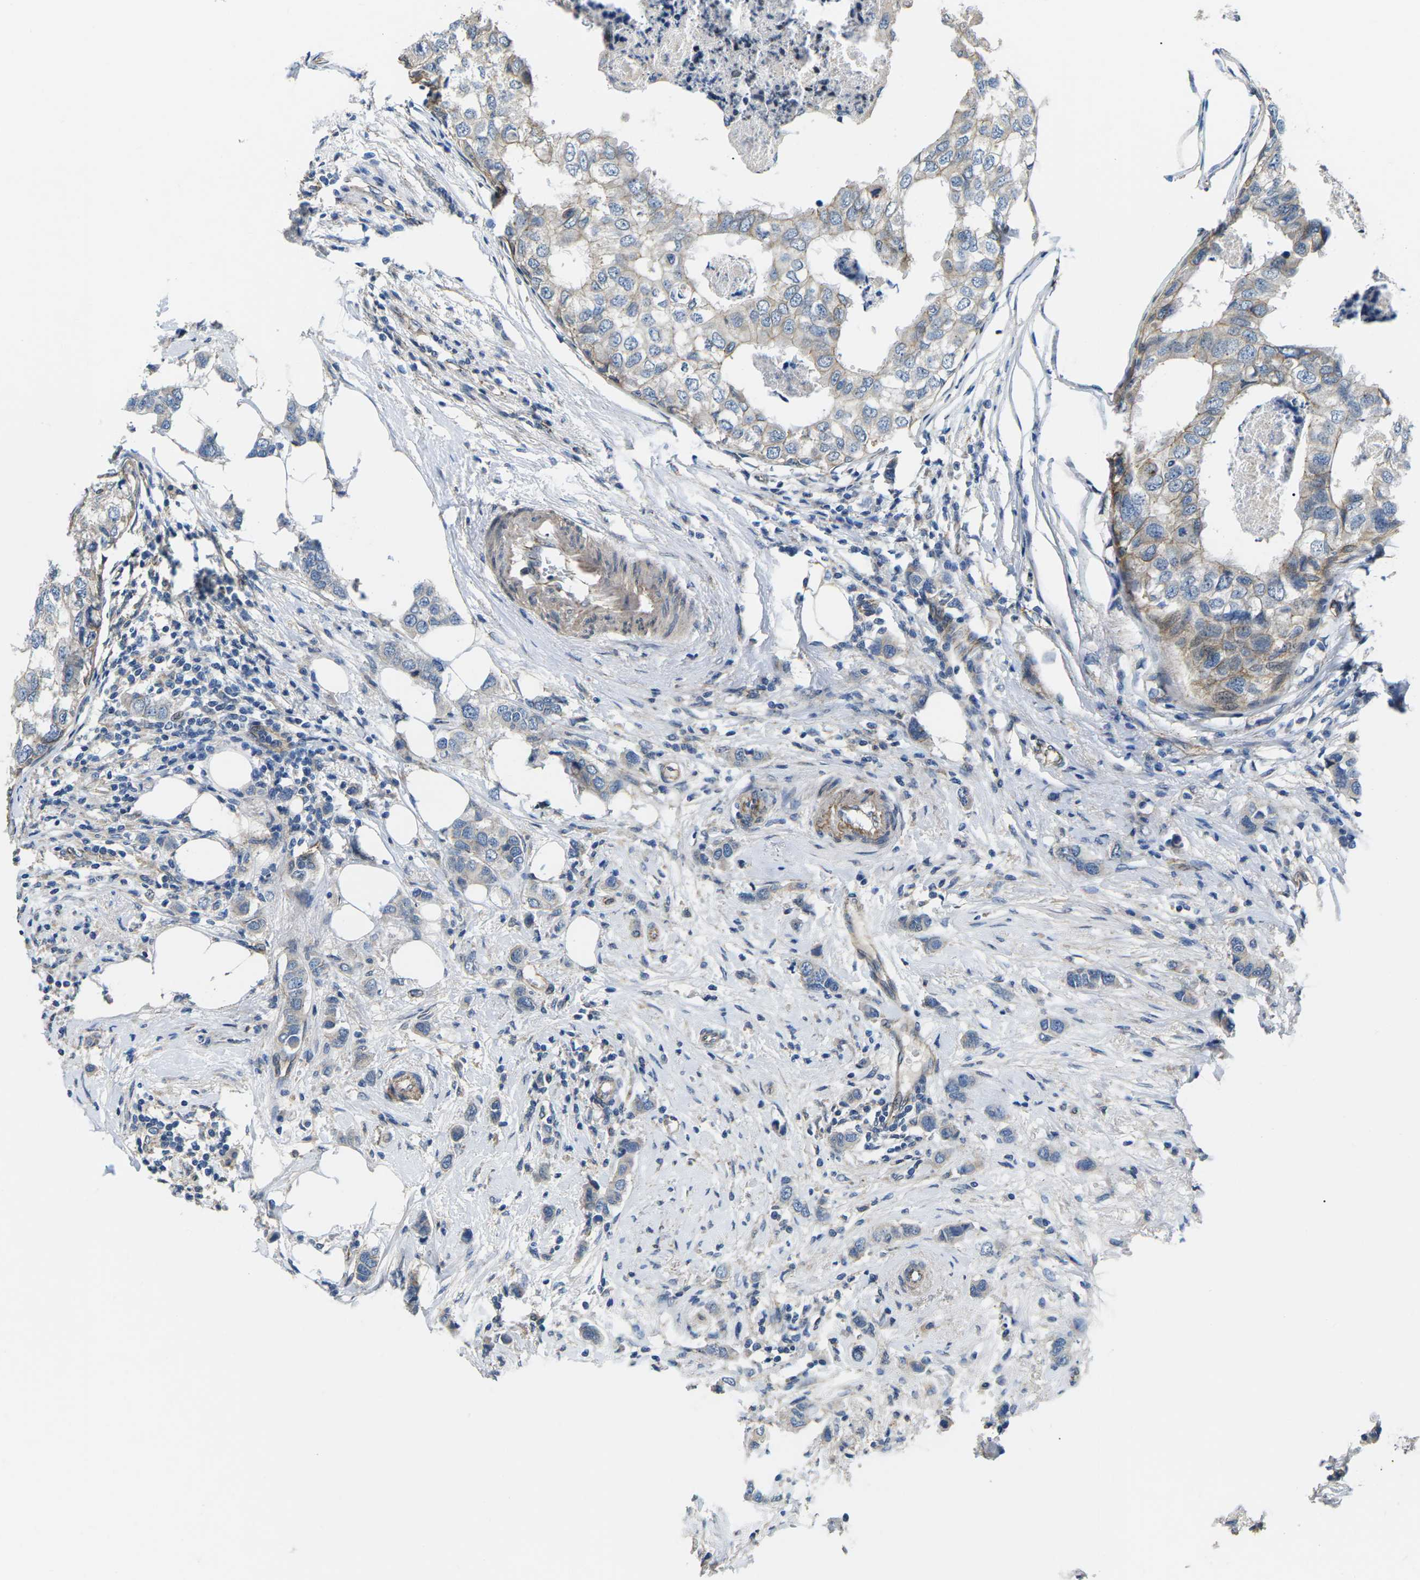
{"staining": {"intensity": "moderate", "quantity": "<25%", "location": "cytoplasmic/membranous"}, "tissue": "breast cancer", "cell_type": "Tumor cells", "image_type": "cancer", "snomed": [{"axis": "morphology", "description": "Duct carcinoma"}, {"axis": "topography", "description": "Breast"}], "caption": "A histopathology image of breast cancer stained for a protein exhibits moderate cytoplasmic/membranous brown staining in tumor cells.", "gene": "CTNND1", "patient": {"sex": "female", "age": 50}}